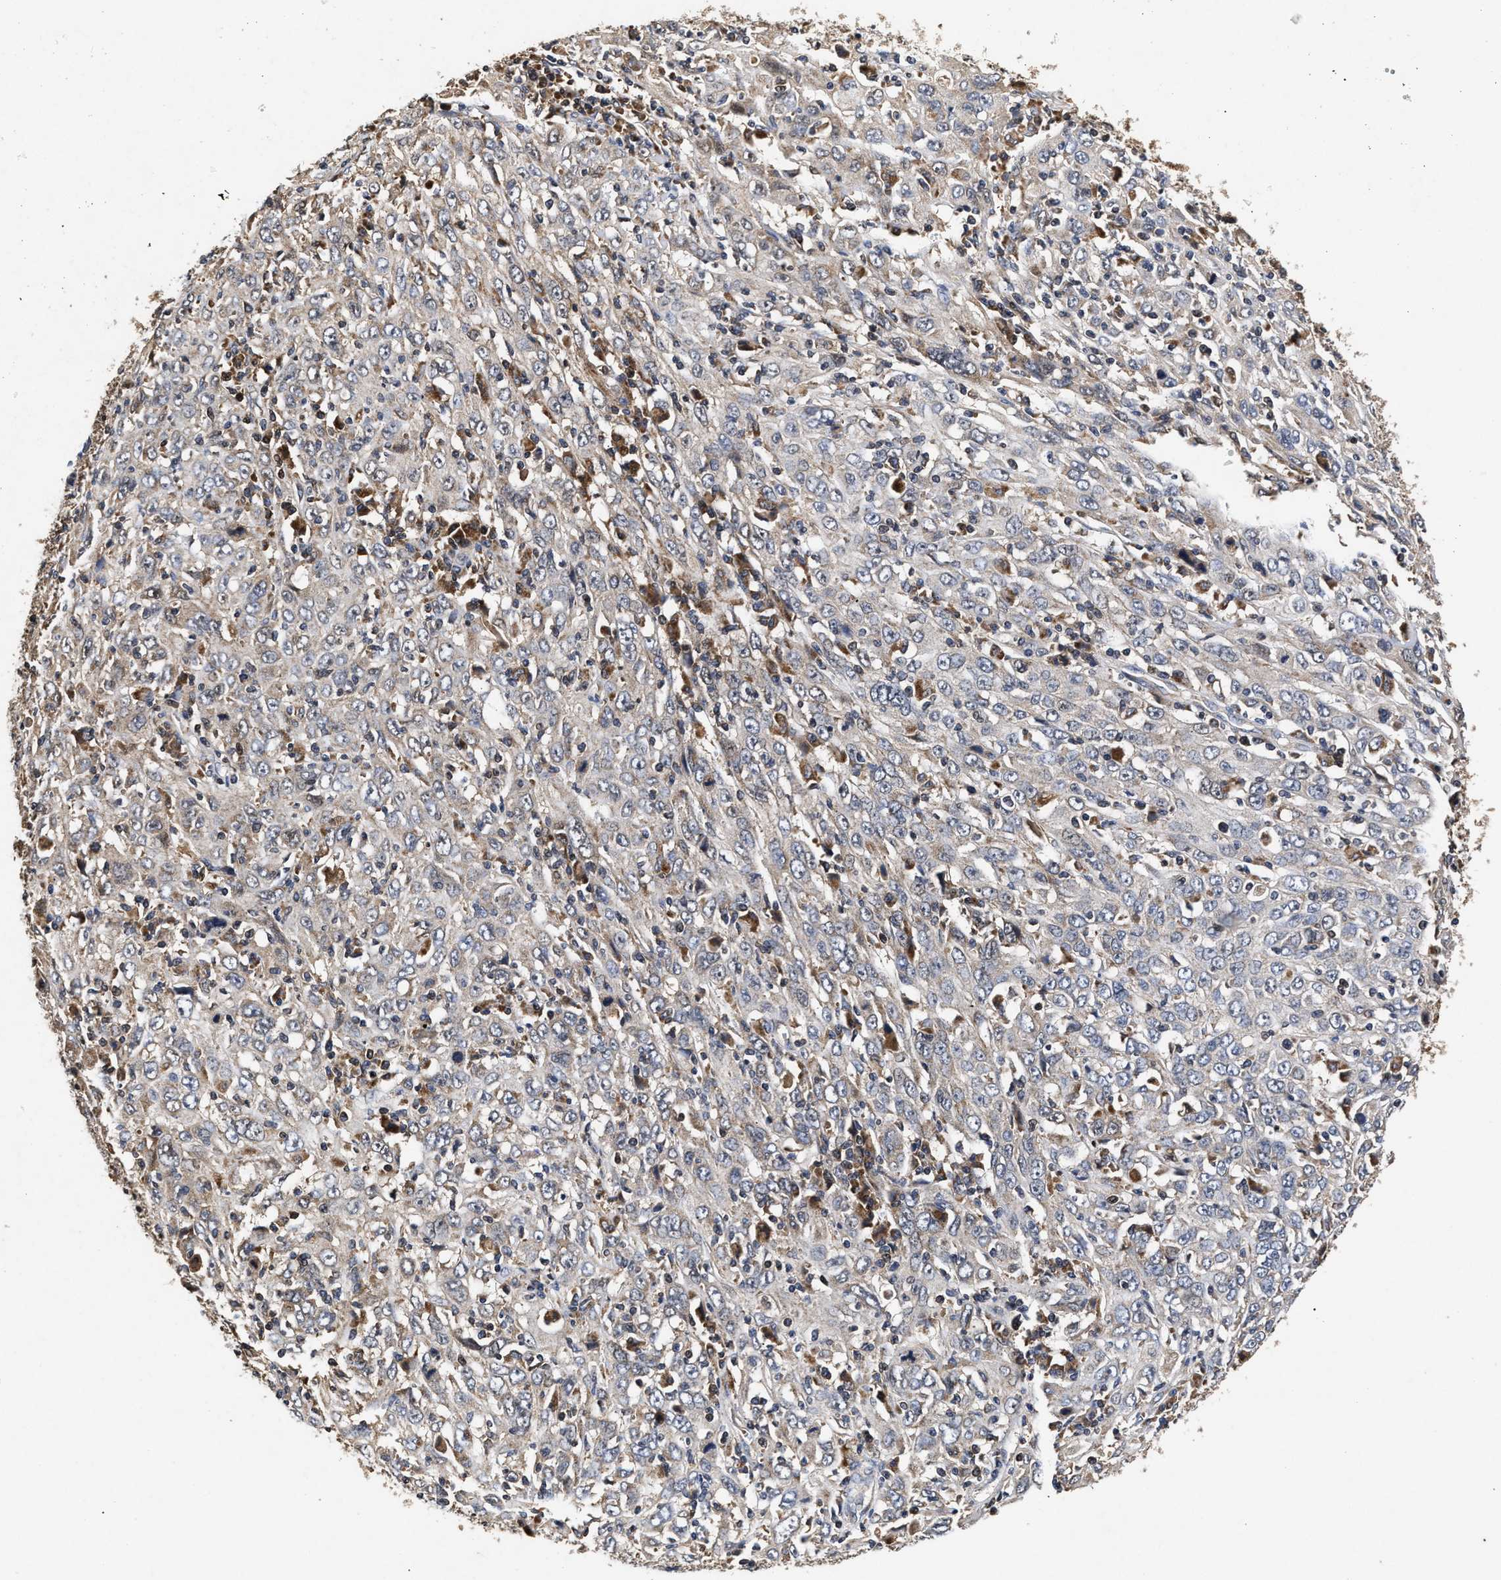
{"staining": {"intensity": "negative", "quantity": "none", "location": "none"}, "tissue": "cervical cancer", "cell_type": "Tumor cells", "image_type": "cancer", "snomed": [{"axis": "morphology", "description": "Squamous cell carcinoma, NOS"}, {"axis": "topography", "description": "Cervix"}], "caption": "IHC photomicrograph of squamous cell carcinoma (cervical) stained for a protein (brown), which demonstrates no expression in tumor cells. The staining was performed using DAB to visualize the protein expression in brown, while the nuclei were stained in blue with hematoxylin (Magnification: 20x).", "gene": "NFKB2", "patient": {"sex": "female", "age": 46}}